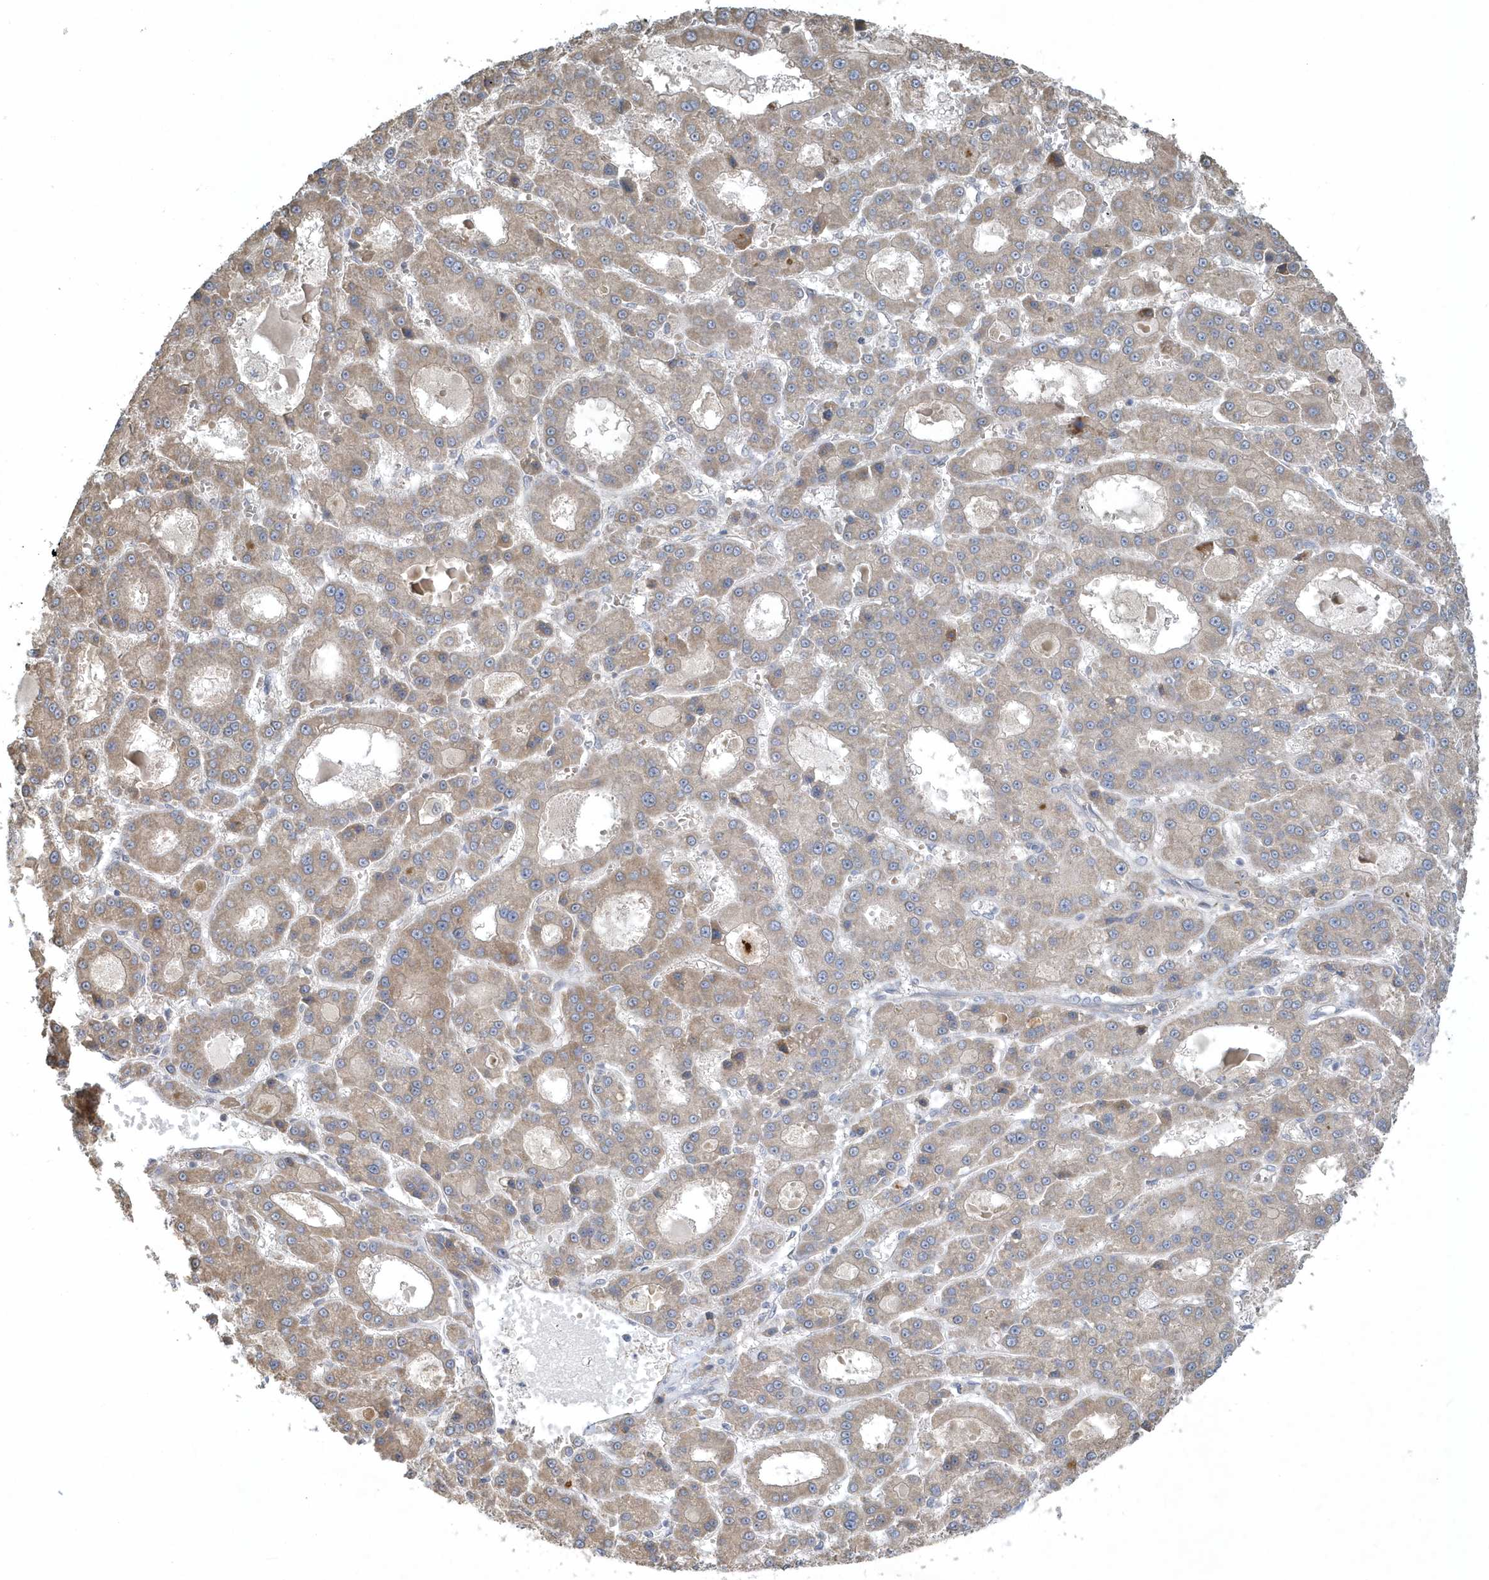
{"staining": {"intensity": "weak", "quantity": "<25%", "location": "cytoplasmic/membranous"}, "tissue": "liver cancer", "cell_type": "Tumor cells", "image_type": "cancer", "snomed": [{"axis": "morphology", "description": "Carcinoma, Hepatocellular, NOS"}, {"axis": "topography", "description": "Liver"}], "caption": "This is a histopathology image of IHC staining of liver cancer (hepatocellular carcinoma), which shows no expression in tumor cells.", "gene": "THG1L", "patient": {"sex": "male", "age": 70}}